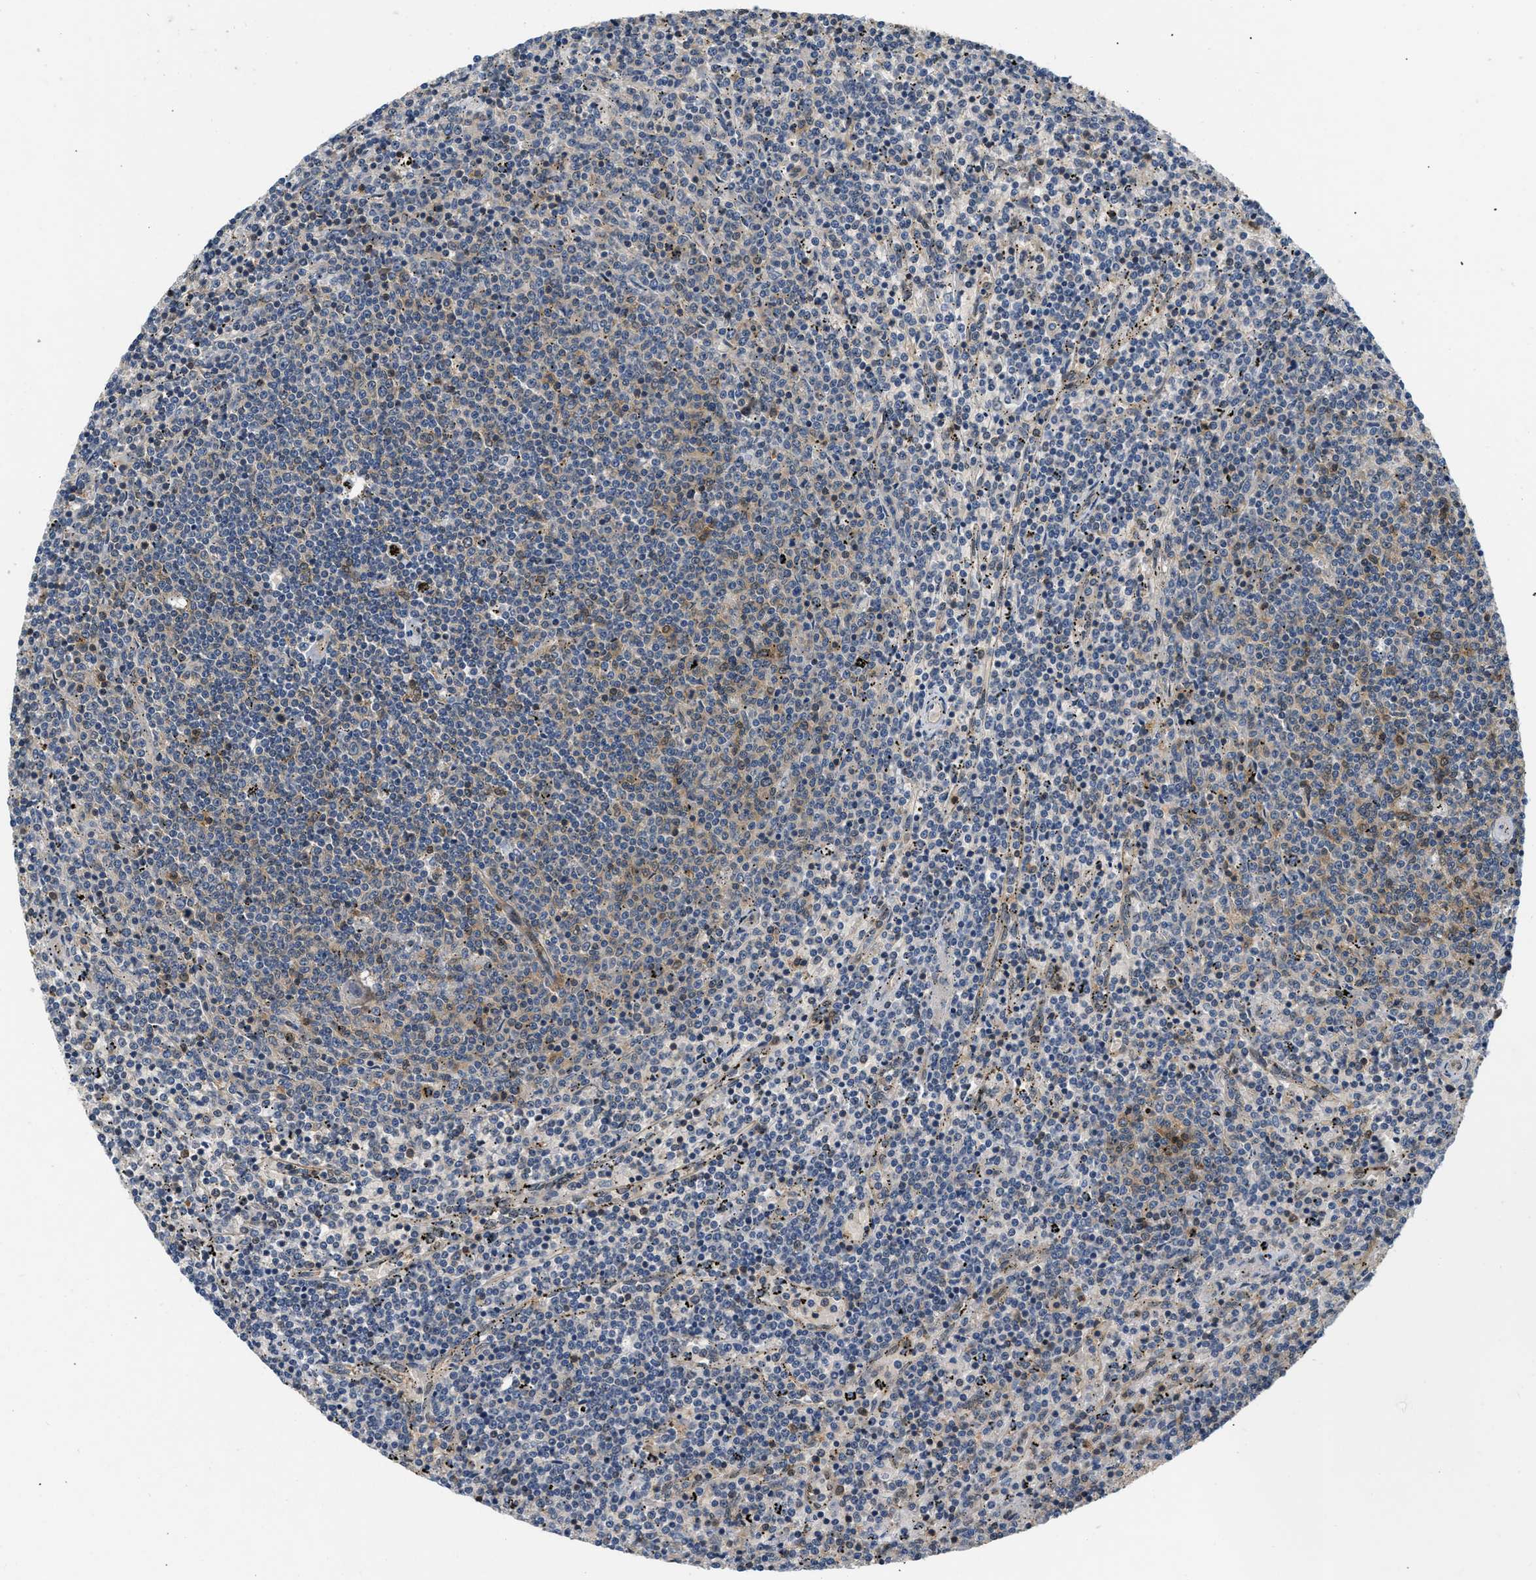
{"staining": {"intensity": "negative", "quantity": "none", "location": "none"}, "tissue": "lymphoma", "cell_type": "Tumor cells", "image_type": "cancer", "snomed": [{"axis": "morphology", "description": "Malignant lymphoma, non-Hodgkin's type, Low grade"}, {"axis": "topography", "description": "Spleen"}], "caption": "This photomicrograph is of lymphoma stained with IHC to label a protein in brown with the nuclei are counter-stained blue. There is no staining in tumor cells.", "gene": "EIF4EBP2", "patient": {"sex": "female", "age": 50}}